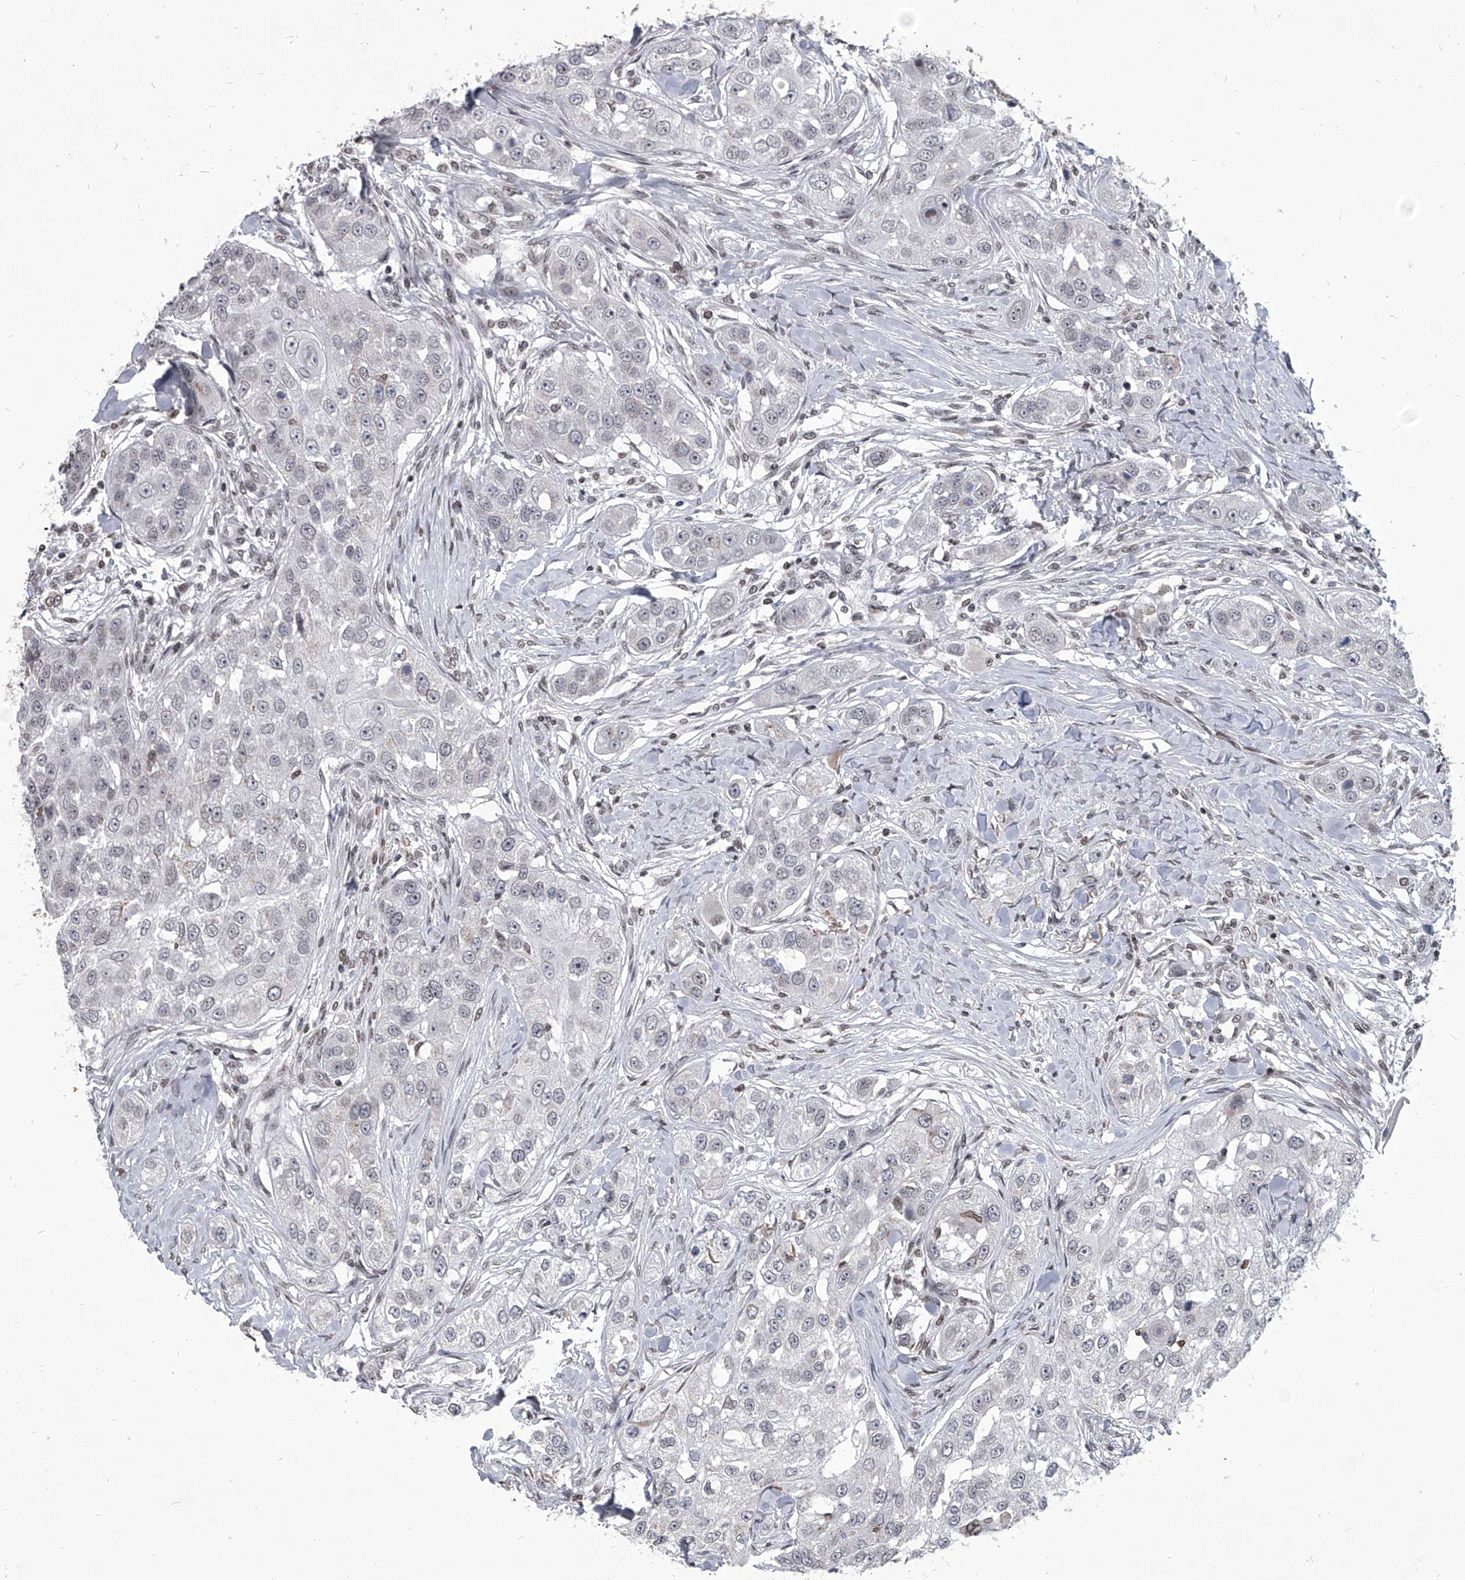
{"staining": {"intensity": "negative", "quantity": "none", "location": "none"}, "tissue": "head and neck cancer", "cell_type": "Tumor cells", "image_type": "cancer", "snomed": [{"axis": "morphology", "description": "Normal tissue, NOS"}, {"axis": "morphology", "description": "Squamous cell carcinoma, NOS"}, {"axis": "topography", "description": "Skeletal muscle"}, {"axis": "topography", "description": "Head-Neck"}], "caption": "Micrograph shows no protein positivity in tumor cells of head and neck cancer tissue.", "gene": "PPIL4", "patient": {"sex": "male", "age": 51}}